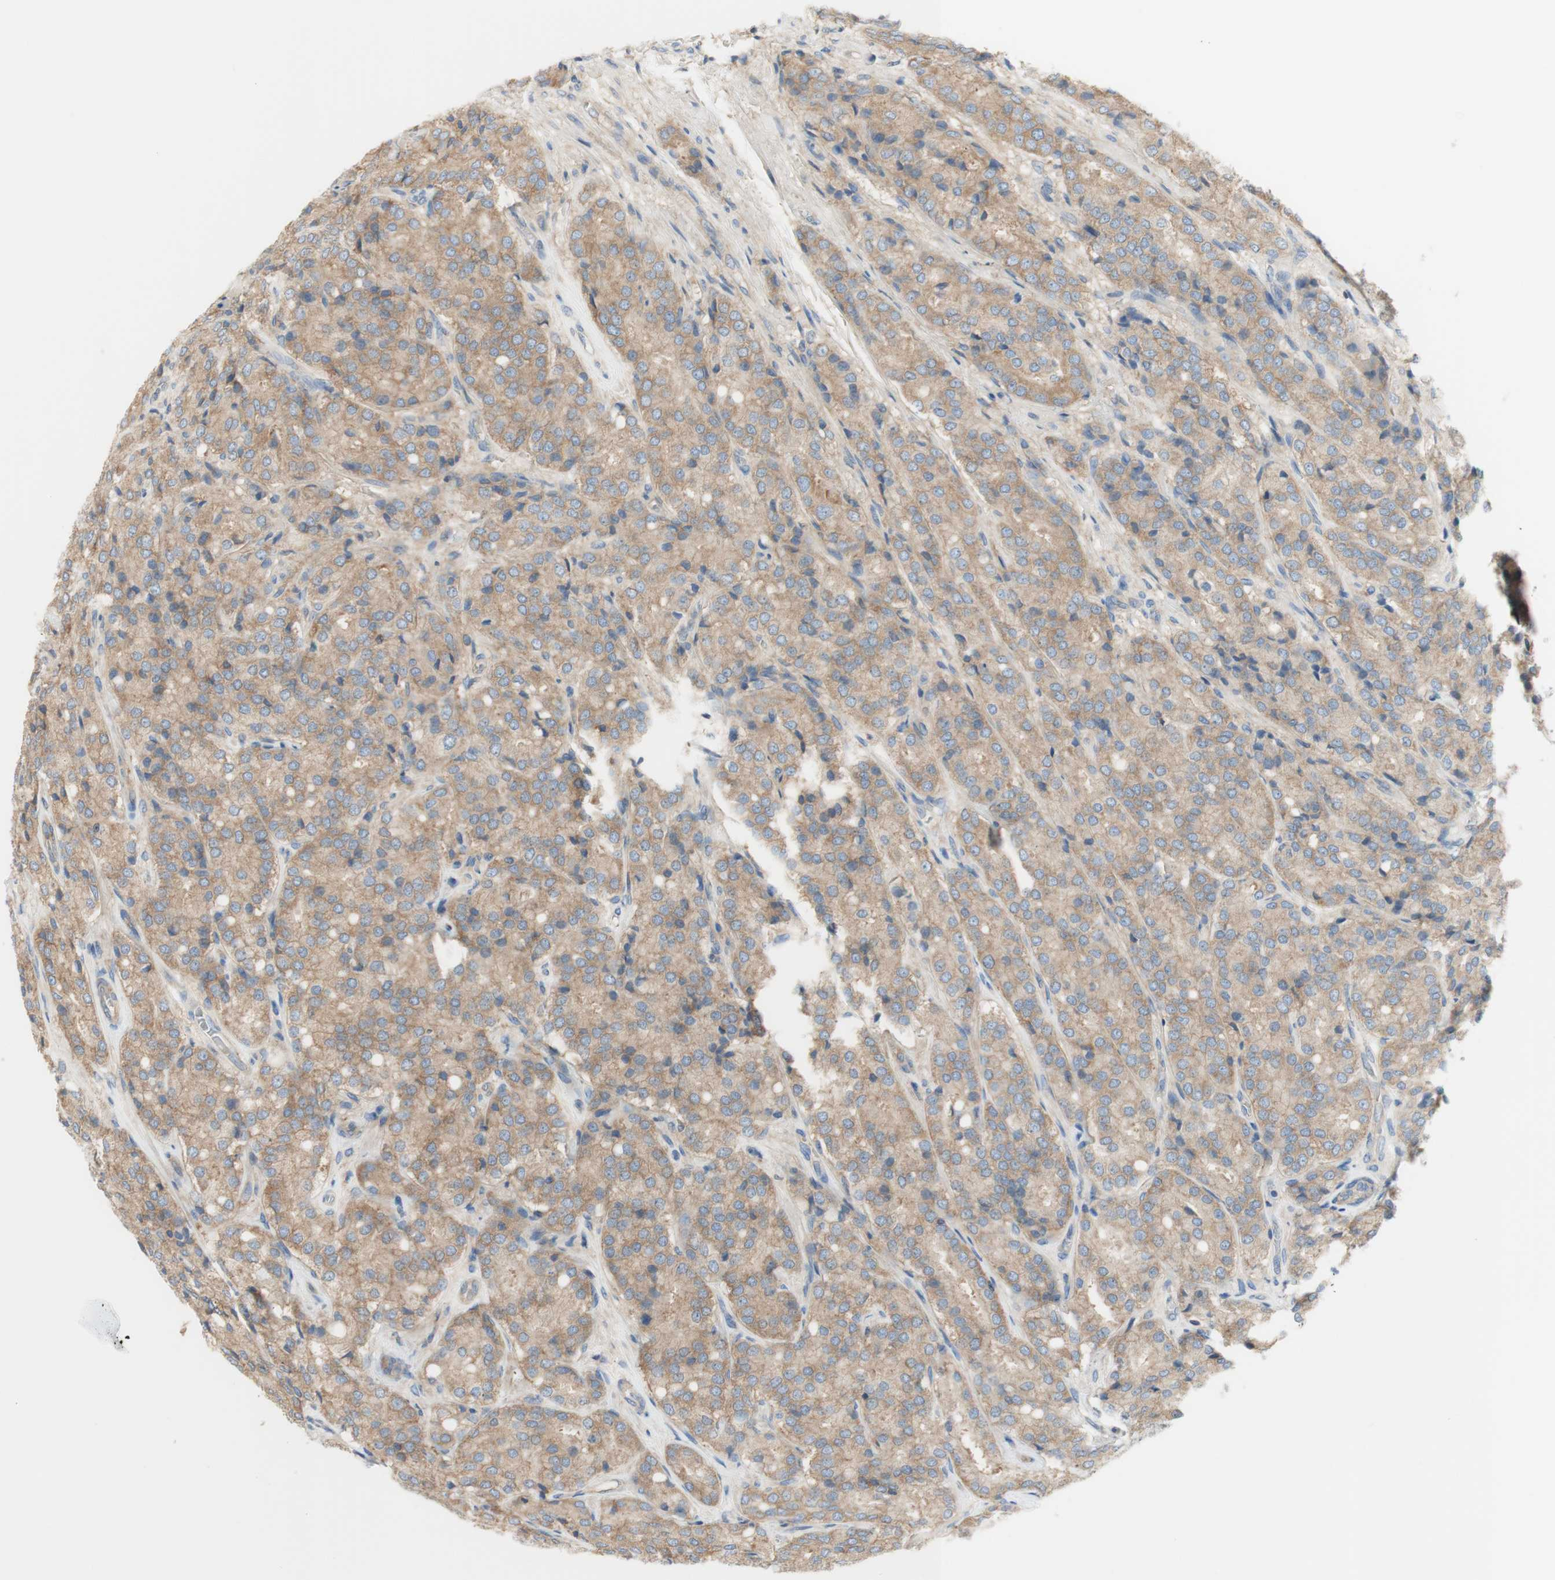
{"staining": {"intensity": "weak", "quantity": ">75%", "location": "cytoplasmic/membranous"}, "tissue": "prostate cancer", "cell_type": "Tumor cells", "image_type": "cancer", "snomed": [{"axis": "morphology", "description": "Adenocarcinoma, High grade"}, {"axis": "topography", "description": "Prostate"}], "caption": "A brown stain highlights weak cytoplasmic/membranous staining of a protein in human prostate adenocarcinoma (high-grade) tumor cells.", "gene": "ATP2B1", "patient": {"sex": "male", "age": 65}}